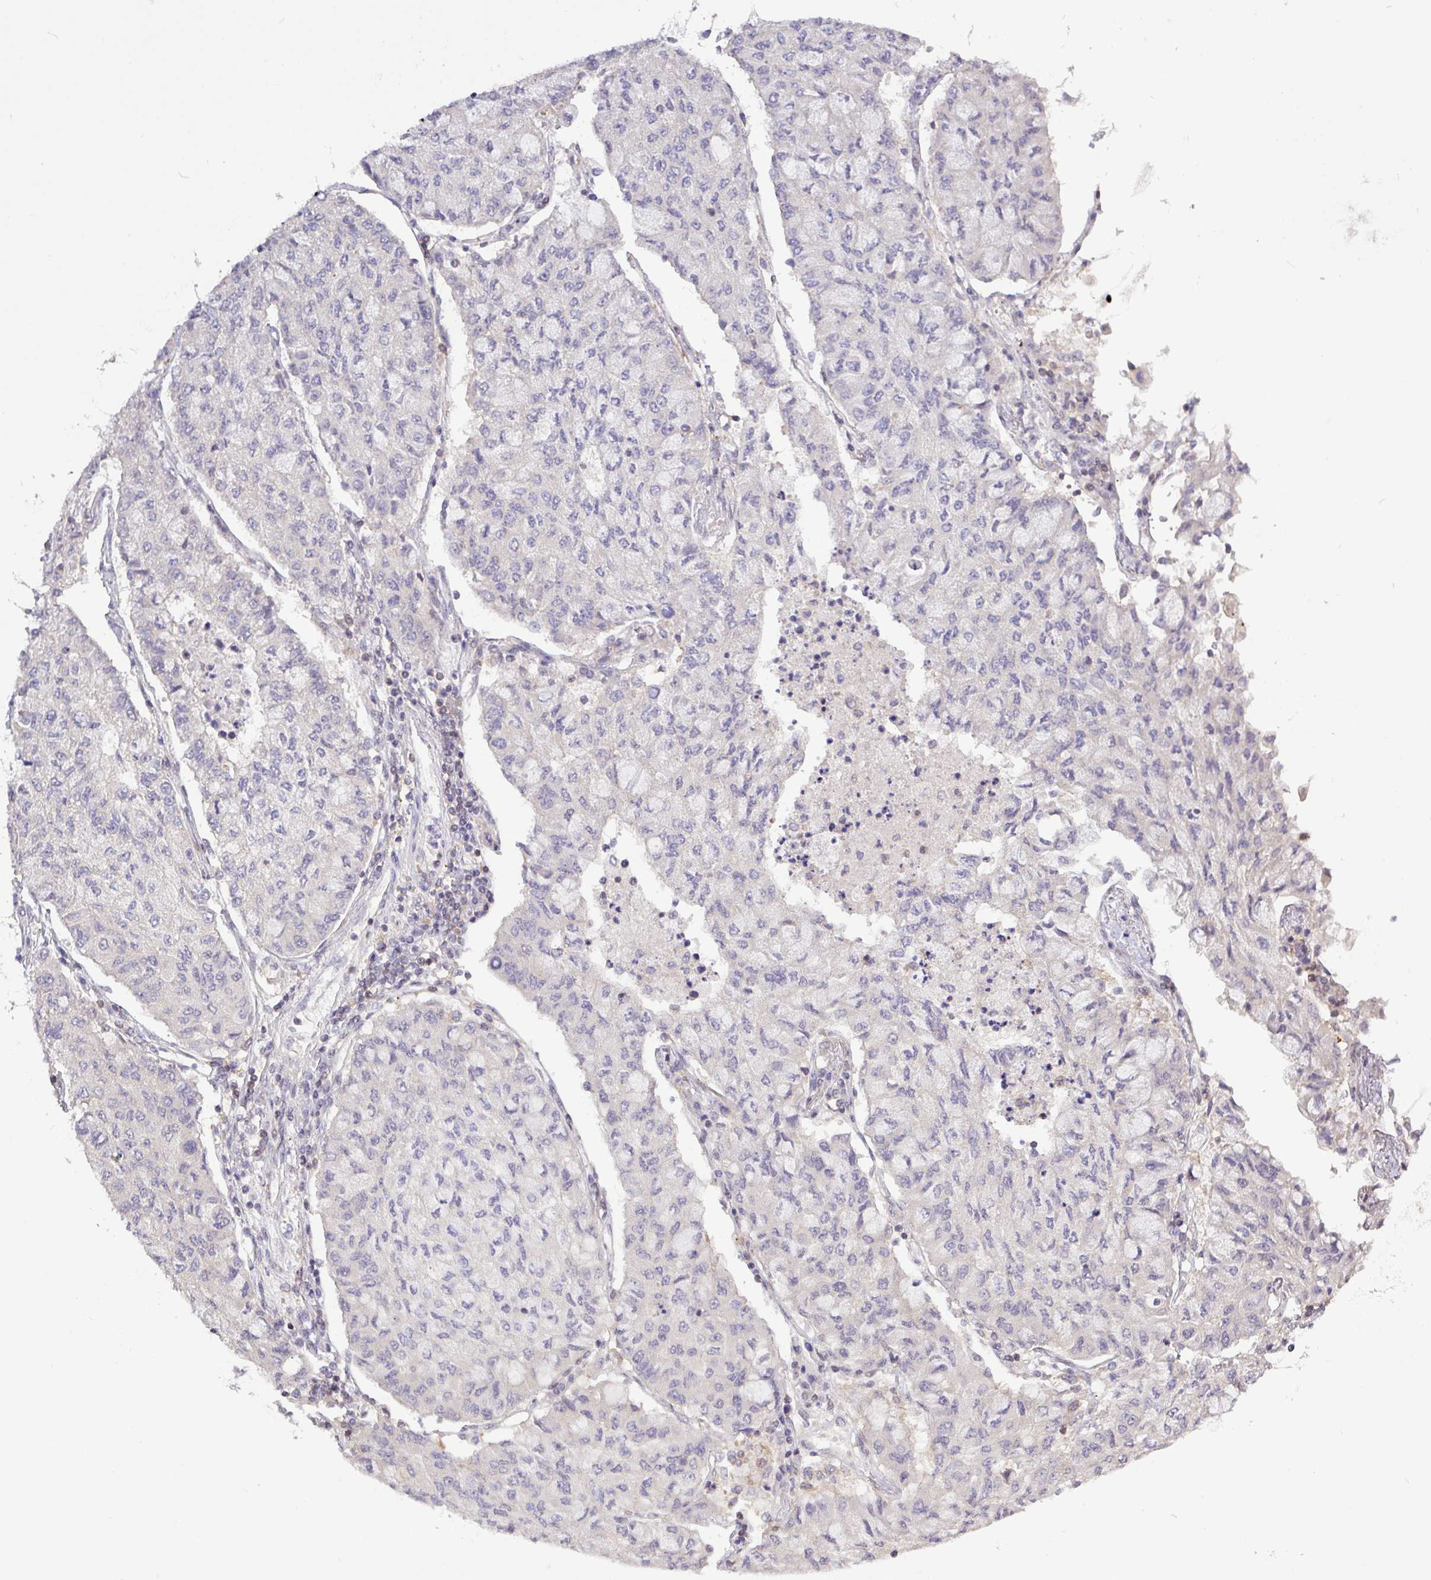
{"staining": {"intensity": "negative", "quantity": "none", "location": "none"}, "tissue": "lung cancer", "cell_type": "Tumor cells", "image_type": "cancer", "snomed": [{"axis": "morphology", "description": "Squamous cell carcinoma, NOS"}, {"axis": "topography", "description": "Lung"}], "caption": "This is an immunohistochemistry (IHC) micrograph of lung cancer (squamous cell carcinoma). There is no expression in tumor cells.", "gene": "RTL3", "patient": {"sex": "male", "age": 74}}